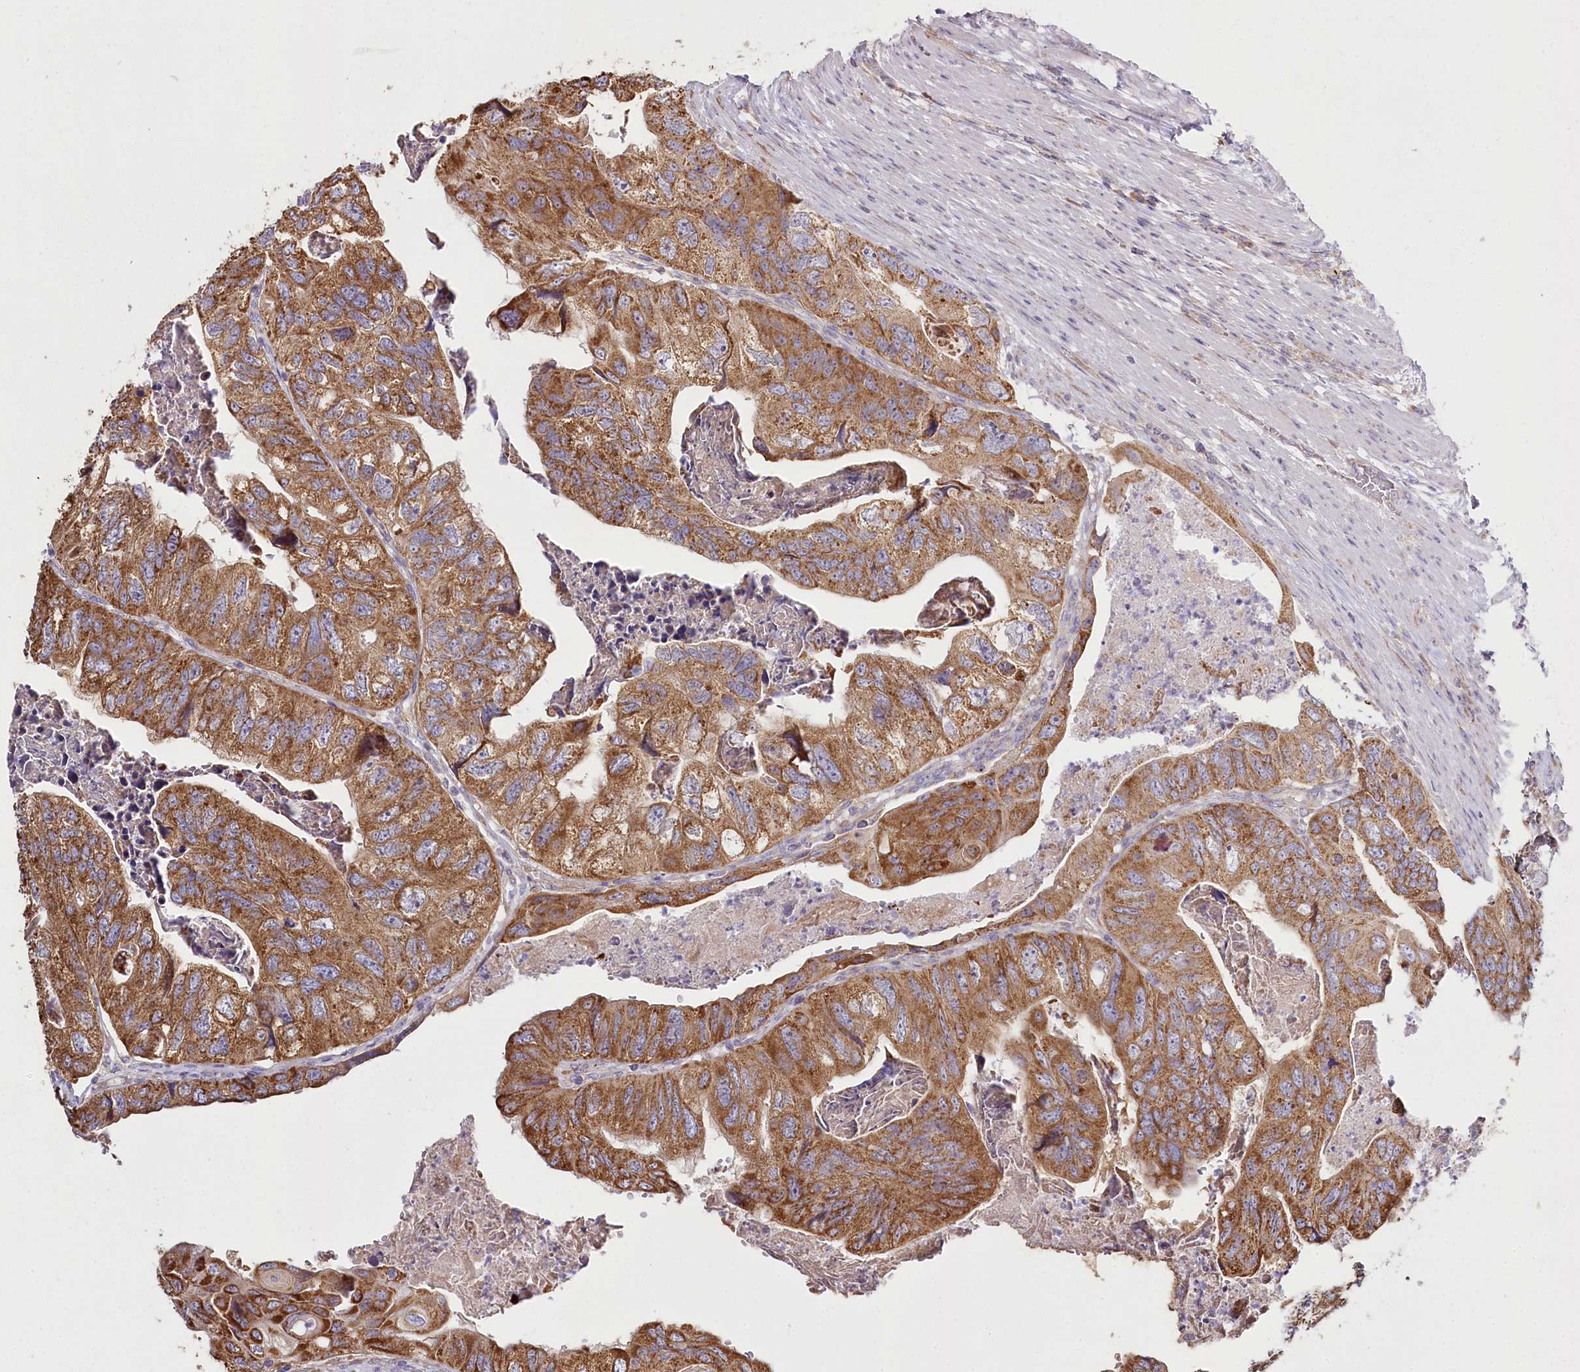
{"staining": {"intensity": "moderate", "quantity": ">75%", "location": "cytoplasmic/membranous"}, "tissue": "colorectal cancer", "cell_type": "Tumor cells", "image_type": "cancer", "snomed": [{"axis": "morphology", "description": "Adenocarcinoma, NOS"}, {"axis": "topography", "description": "Rectum"}], "caption": "Tumor cells demonstrate medium levels of moderate cytoplasmic/membranous positivity in about >75% of cells in adenocarcinoma (colorectal).", "gene": "ACOX2", "patient": {"sex": "male", "age": 63}}